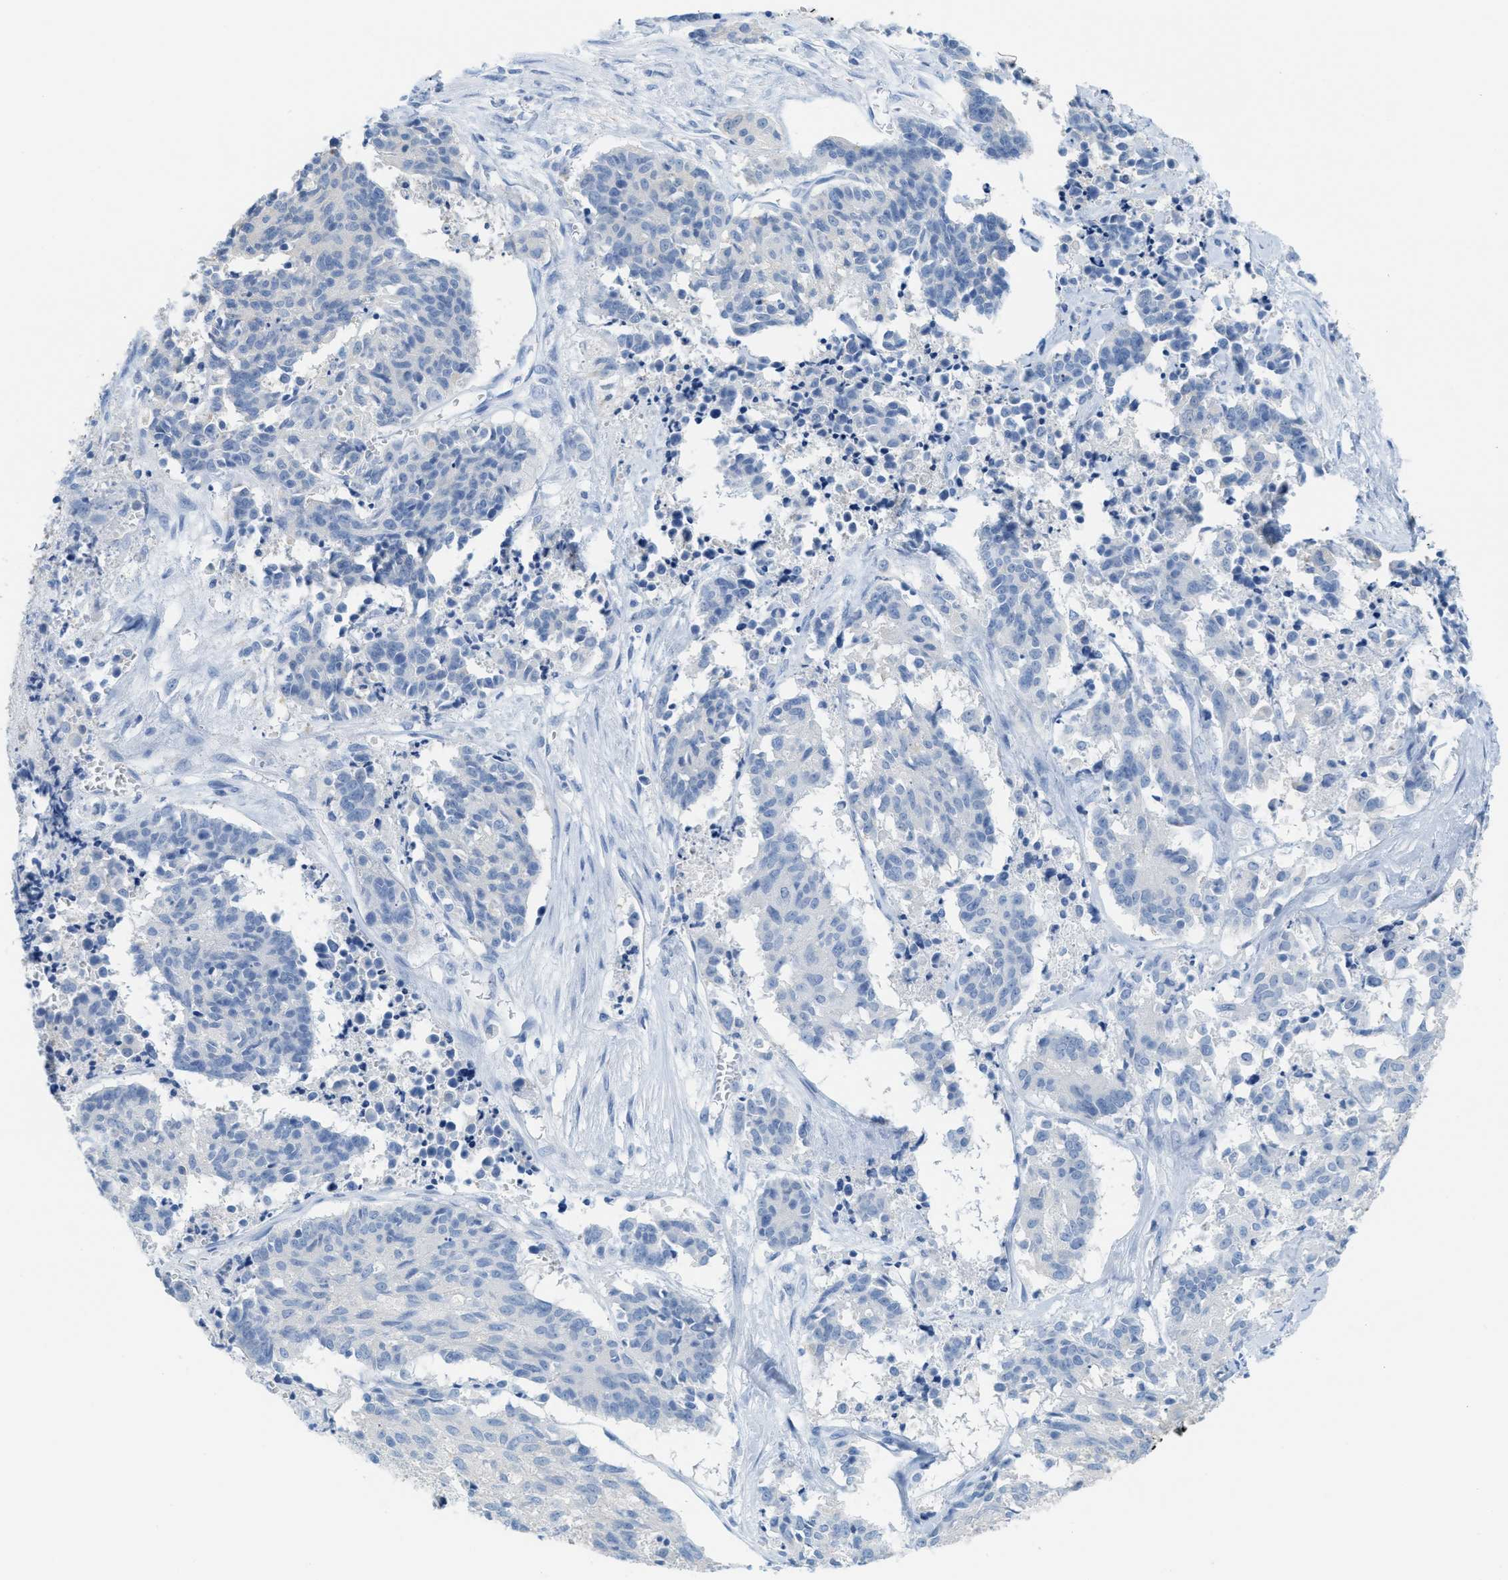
{"staining": {"intensity": "negative", "quantity": "none", "location": "none"}, "tissue": "cervical cancer", "cell_type": "Tumor cells", "image_type": "cancer", "snomed": [{"axis": "morphology", "description": "Squamous cell carcinoma, NOS"}, {"axis": "topography", "description": "Cervix"}], "caption": "DAB immunohistochemical staining of human cervical cancer (squamous cell carcinoma) reveals no significant positivity in tumor cells. Brightfield microscopy of immunohistochemistry stained with DAB (brown) and hematoxylin (blue), captured at high magnification.", "gene": "ASGR1", "patient": {"sex": "female", "age": 35}}